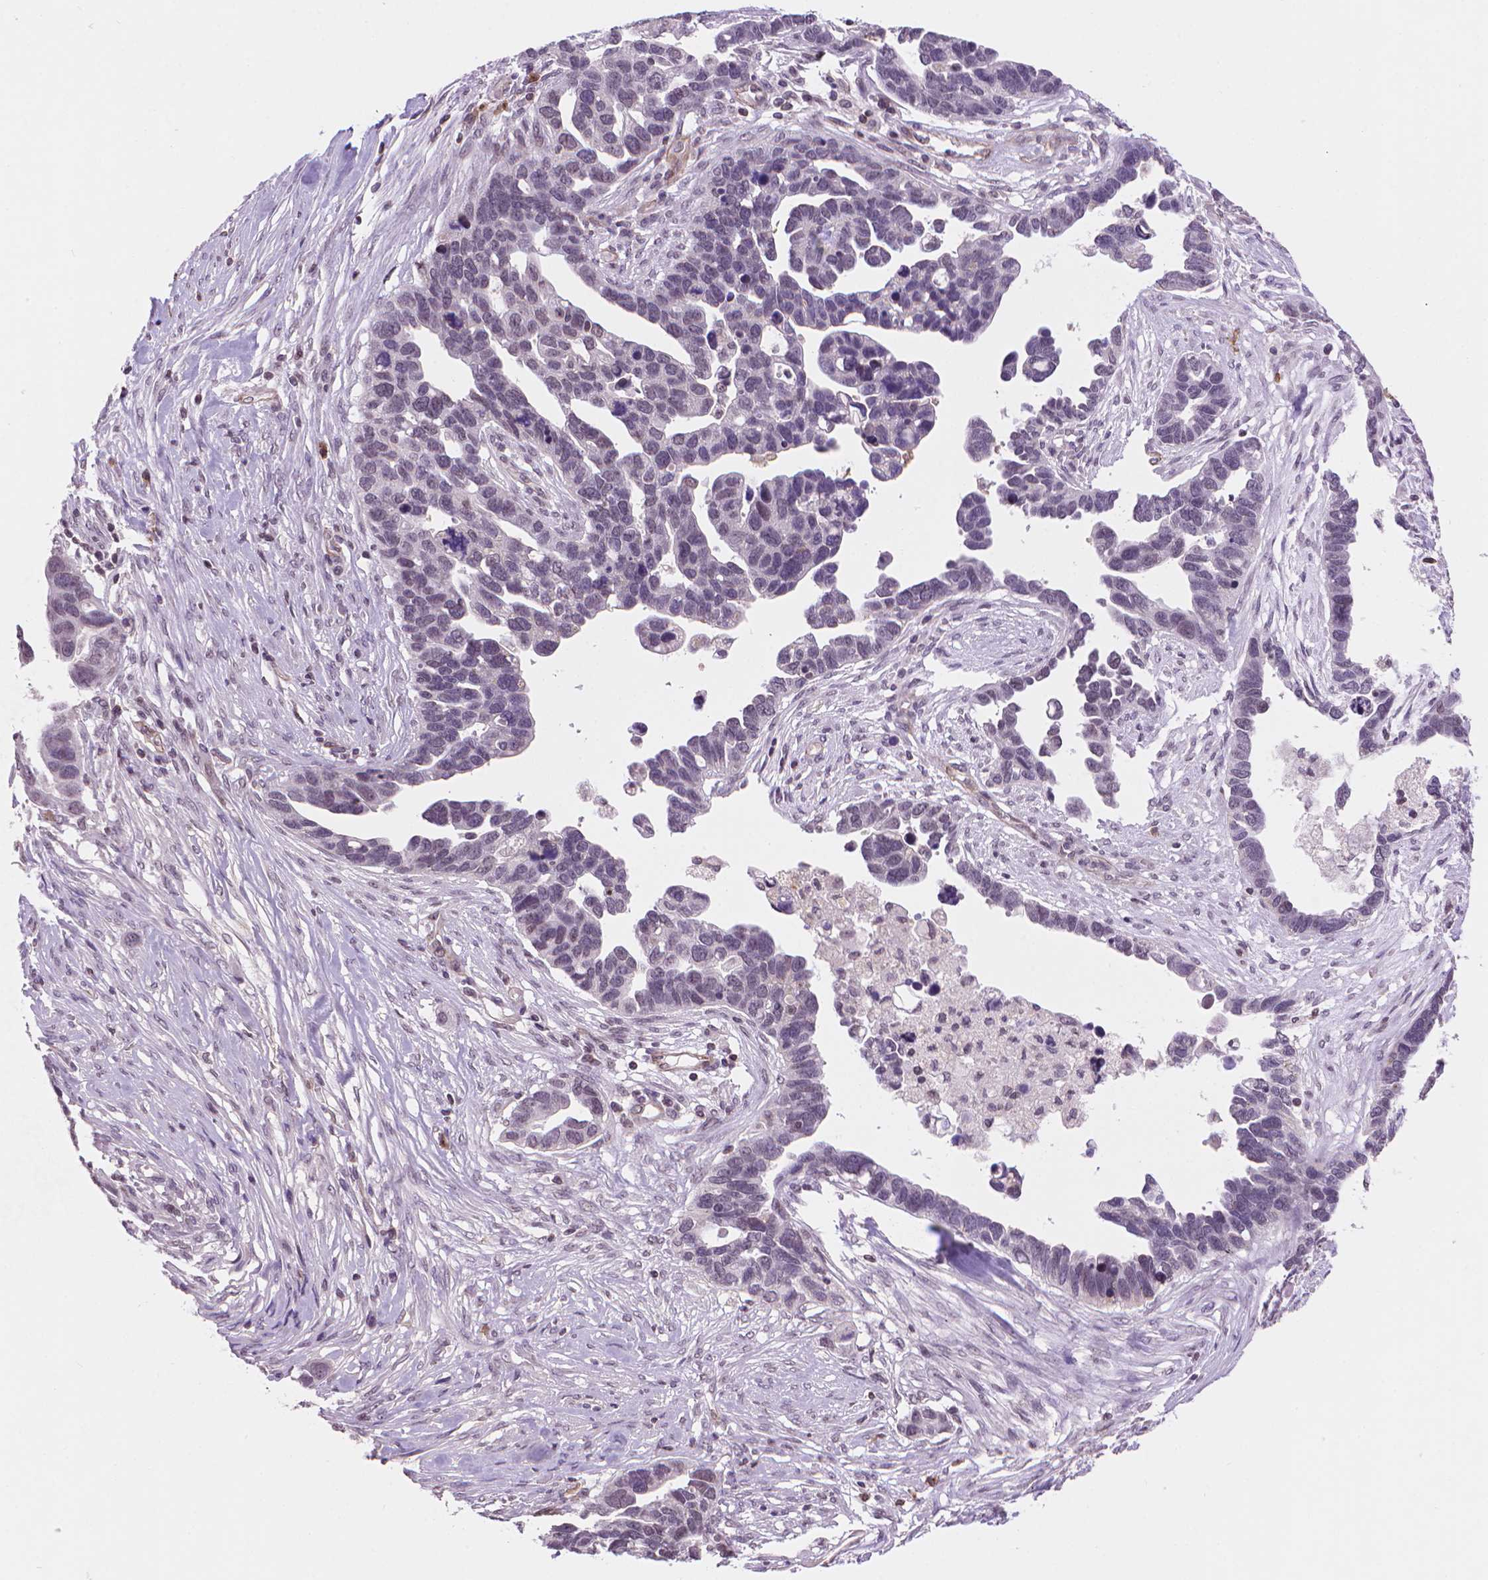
{"staining": {"intensity": "negative", "quantity": "none", "location": "none"}, "tissue": "ovarian cancer", "cell_type": "Tumor cells", "image_type": "cancer", "snomed": [{"axis": "morphology", "description": "Cystadenocarcinoma, serous, NOS"}, {"axis": "topography", "description": "Ovary"}], "caption": "The immunohistochemistry (IHC) image has no significant expression in tumor cells of serous cystadenocarcinoma (ovarian) tissue. (DAB immunohistochemistry, high magnification).", "gene": "TMEM184A", "patient": {"sex": "female", "age": 54}}